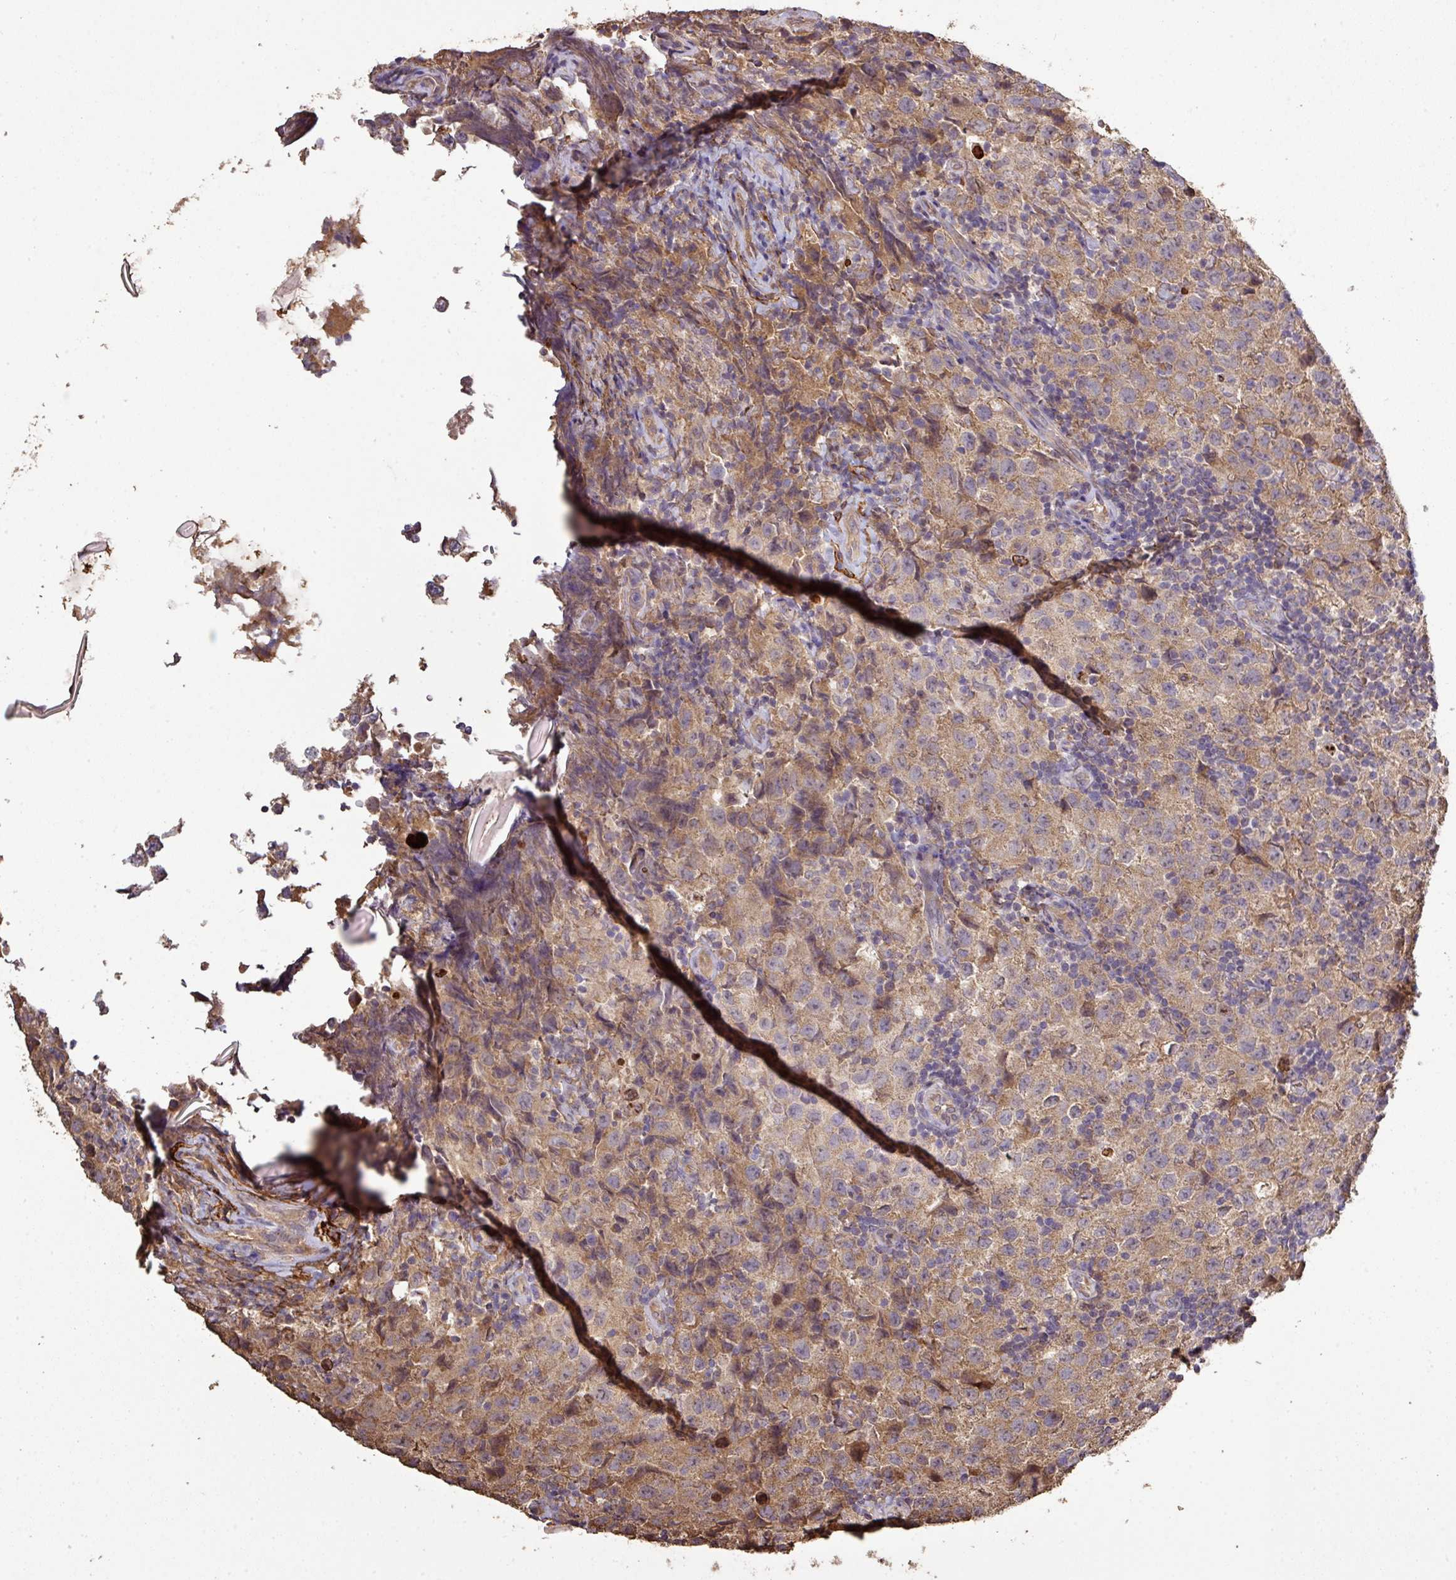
{"staining": {"intensity": "weak", "quantity": ">75%", "location": "cytoplasmic/membranous"}, "tissue": "testis cancer", "cell_type": "Tumor cells", "image_type": "cancer", "snomed": [{"axis": "morphology", "description": "Seminoma, NOS"}, {"axis": "morphology", "description": "Carcinoma, Embryonal, NOS"}, {"axis": "topography", "description": "Testis"}], "caption": "High-power microscopy captured an immunohistochemistry (IHC) image of testis cancer (seminoma), revealing weak cytoplasmic/membranous expression in about >75% of tumor cells.", "gene": "ISLR", "patient": {"sex": "male", "age": 41}}